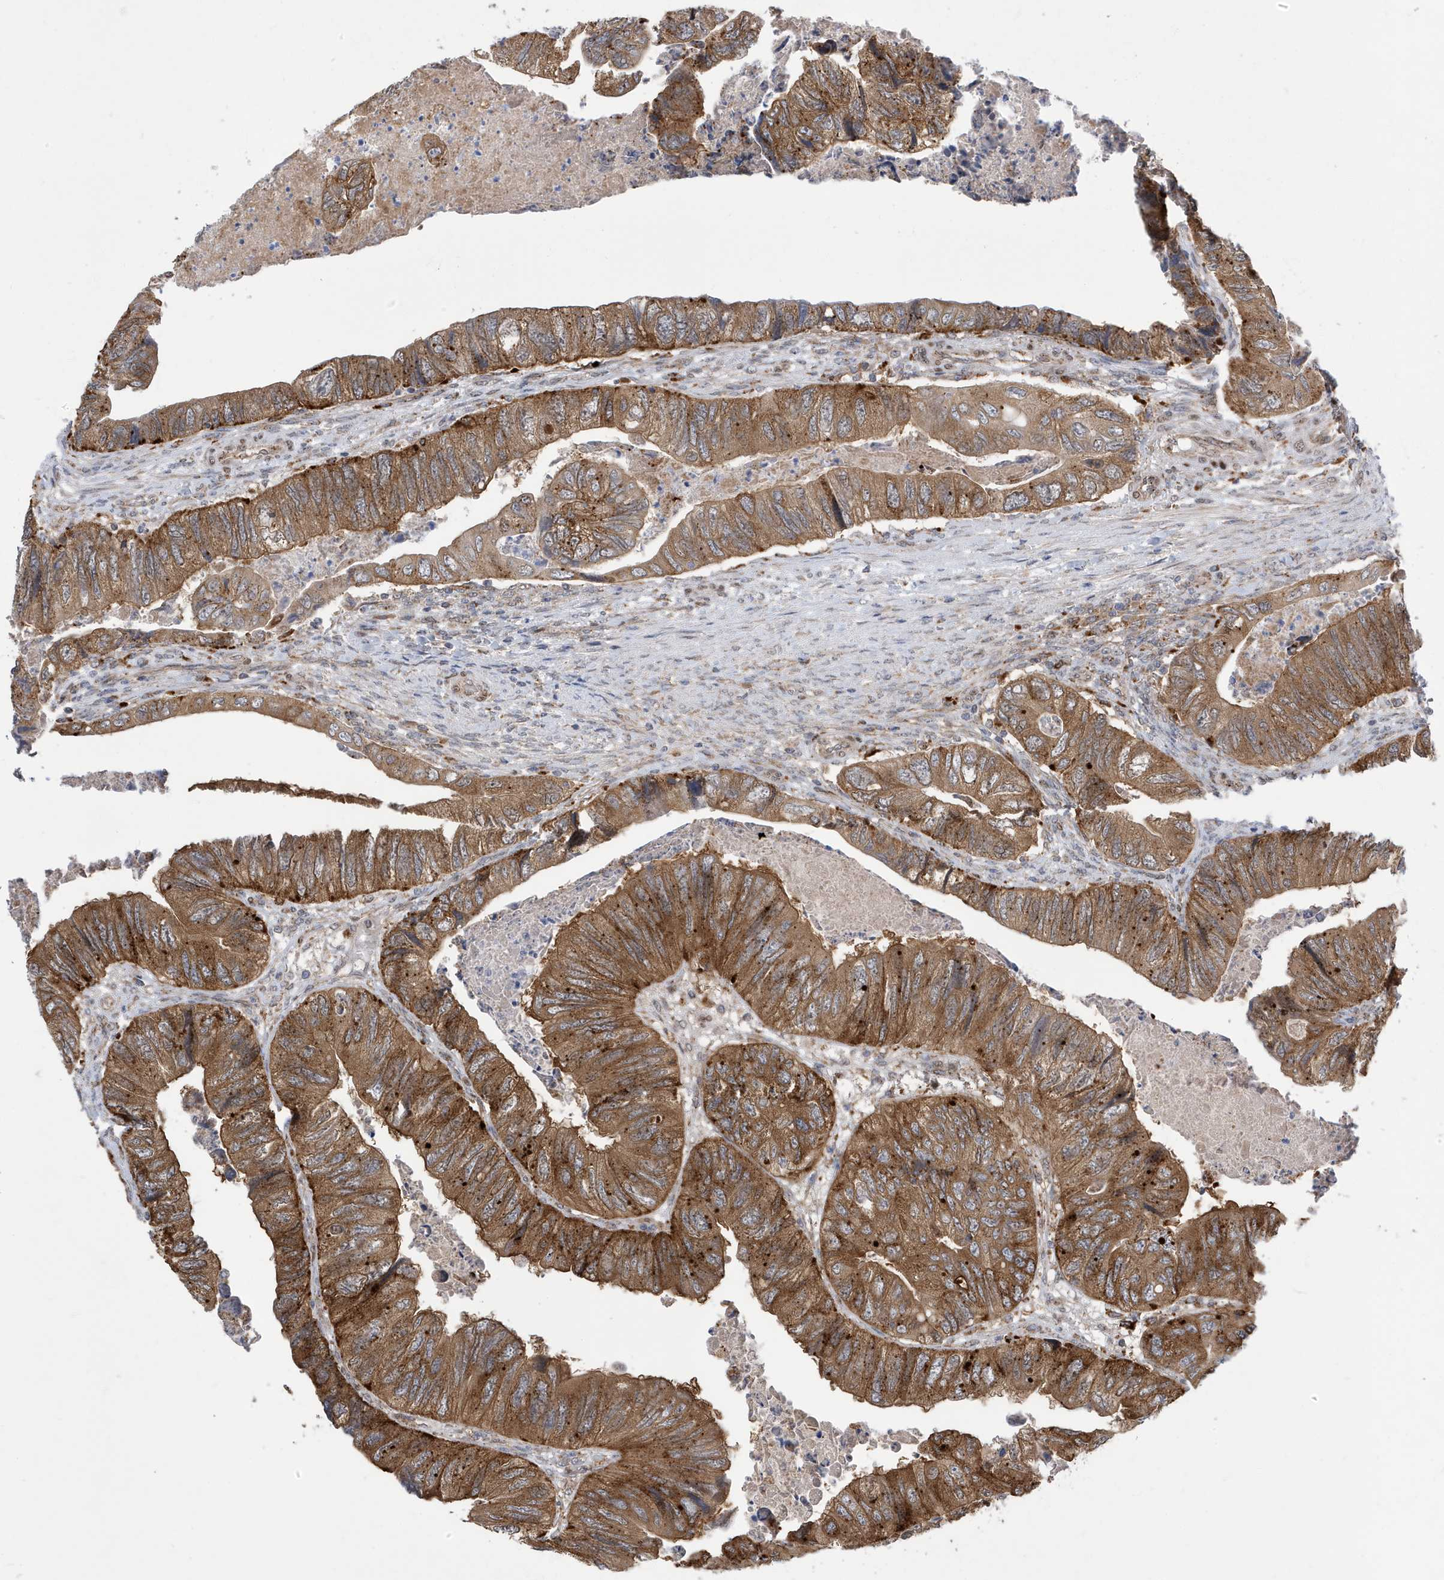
{"staining": {"intensity": "moderate", "quantity": ">75%", "location": "cytoplasmic/membranous"}, "tissue": "colorectal cancer", "cell_type": "Tumor cells", "image_type": "cancer", "snomed": [{"axis": "morphology", "description": "Adenocarcinoma, NOS"}, {"axis": "topography", "description": "Rectum"}], "caption": "Immunohistochemical staining of colorectal adenocarcinoma shows moderate cytoplasmic/membranous protein expression in about >75% of tumor cells.", "gene": "ZNF507", "patient": {"sex": "male", "age": 63}}